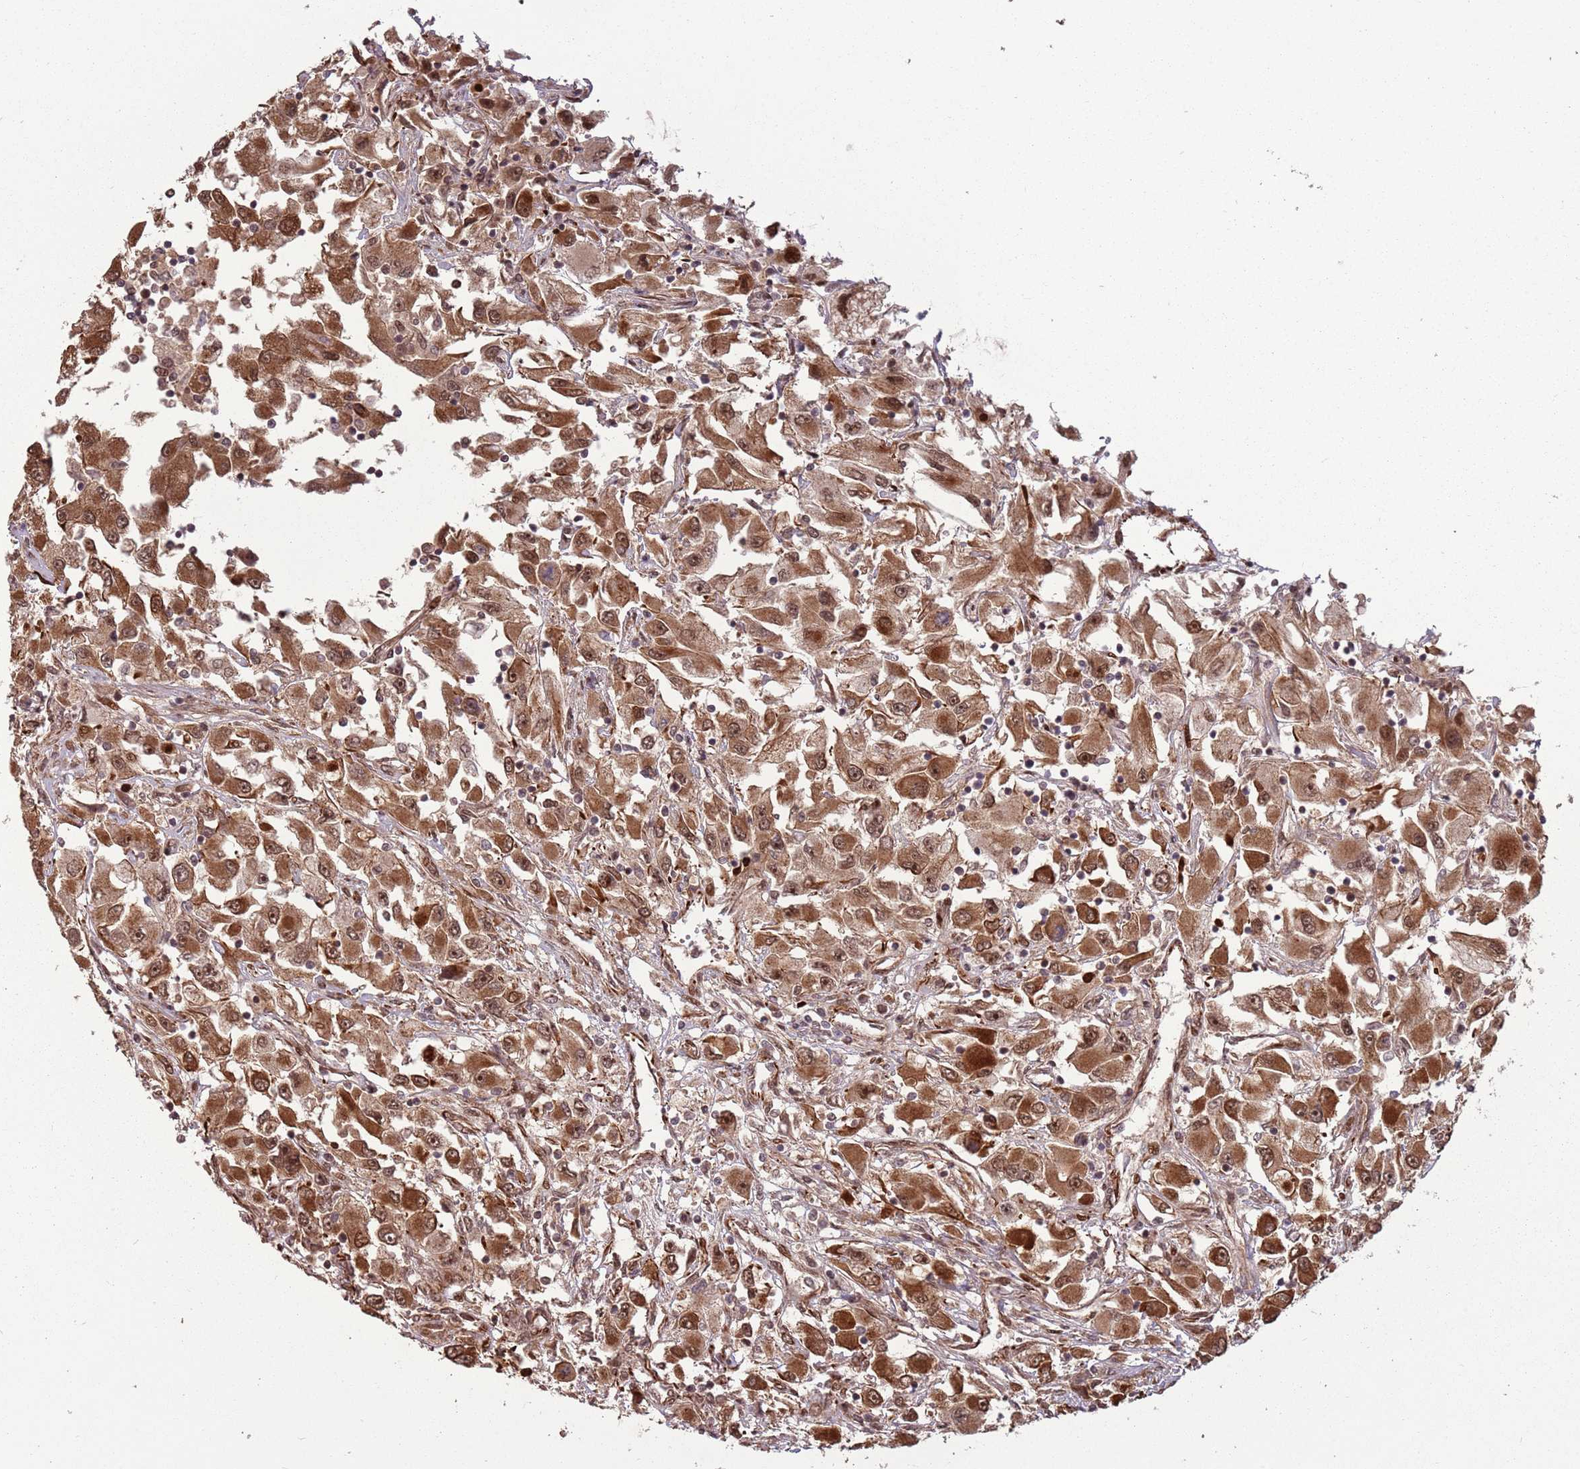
{"staining": {"intensity": "moderate", "quantity": ">75%", "location": "cytoplasmic/membranous,nuclear"}, "tissue": "renal cancer", "cell_type": "Tumor cells", "image_type": "cancer", "snomed": [{"axis": "morphology", "description": "Adenocarcinoma, NOS"}, {"axis": "topography", "description": "Kidney"}], "caption": "Protein analysis of adenocarcinoma (renal) tissue exhibits moderate cytoplasmic/membranous and nuclear positivity in approximately >75% of tumor cells.", "gene": "ADAMTS3", "patient": {"sex": "female", "age": 52}}